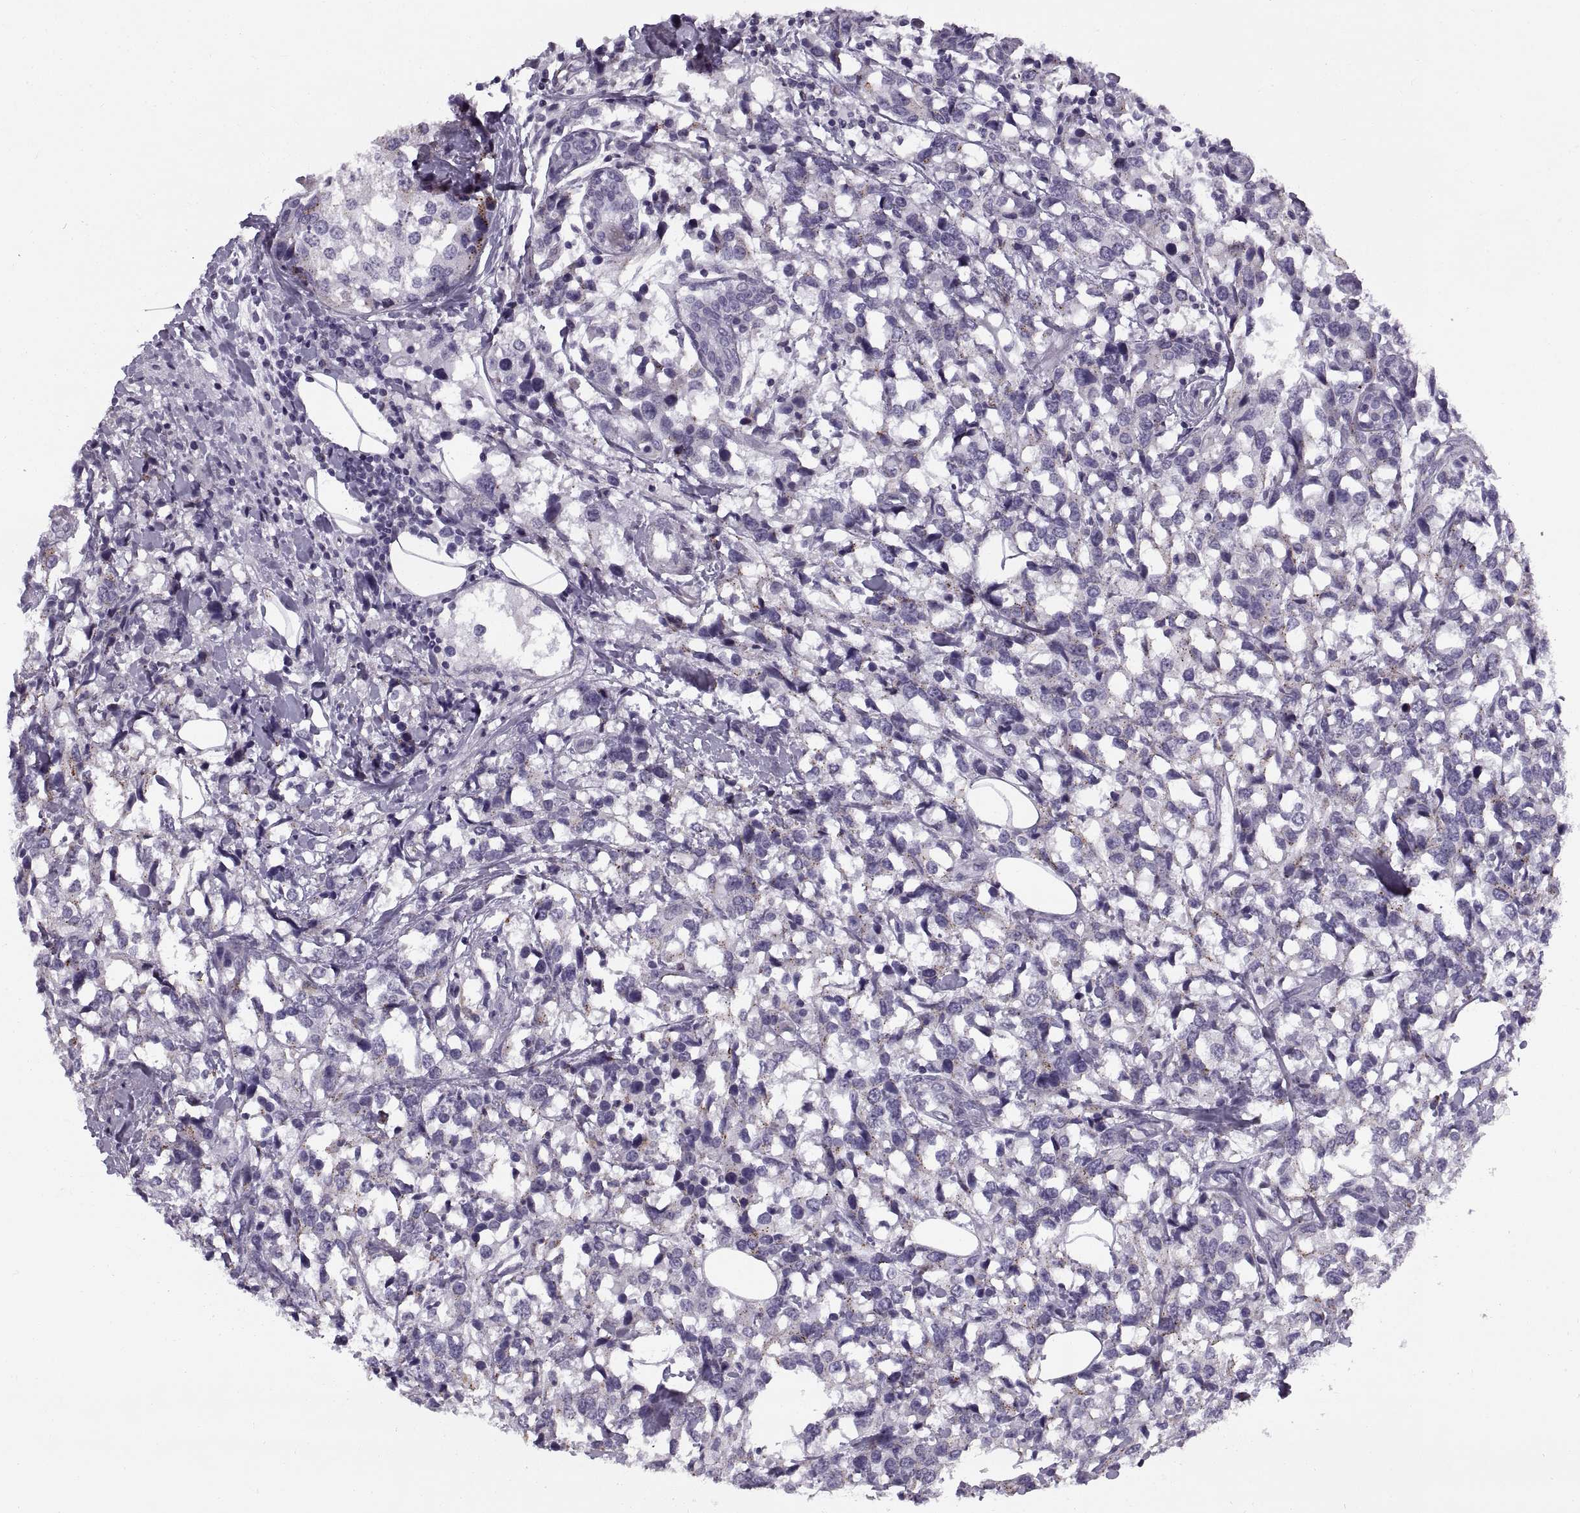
{"staining": {"intensity": "negative", "quantity": "none", "location": "none"}, "tissue": "breast cancer", "cell_type": "Tumor cells", "image_type": "cancer", "snomed": [{"axis": "morphology", "description": "Lobular carcinoma"}, {"axis": "topography", "description": "Breast"}], "caption": "A photomicrograph of lobular carcinoma (breast) stained for a protein shows no brown staining in tumor cells. The staining was performed using DAB (3,3'-diaminobenzidine) to visualize the protein expression in brown, while the nuclei were stained in blue with hematoxylin (Magnification: 20x).", "gene": "CALCR", "patient": {"sex": "female", "age": 59}}